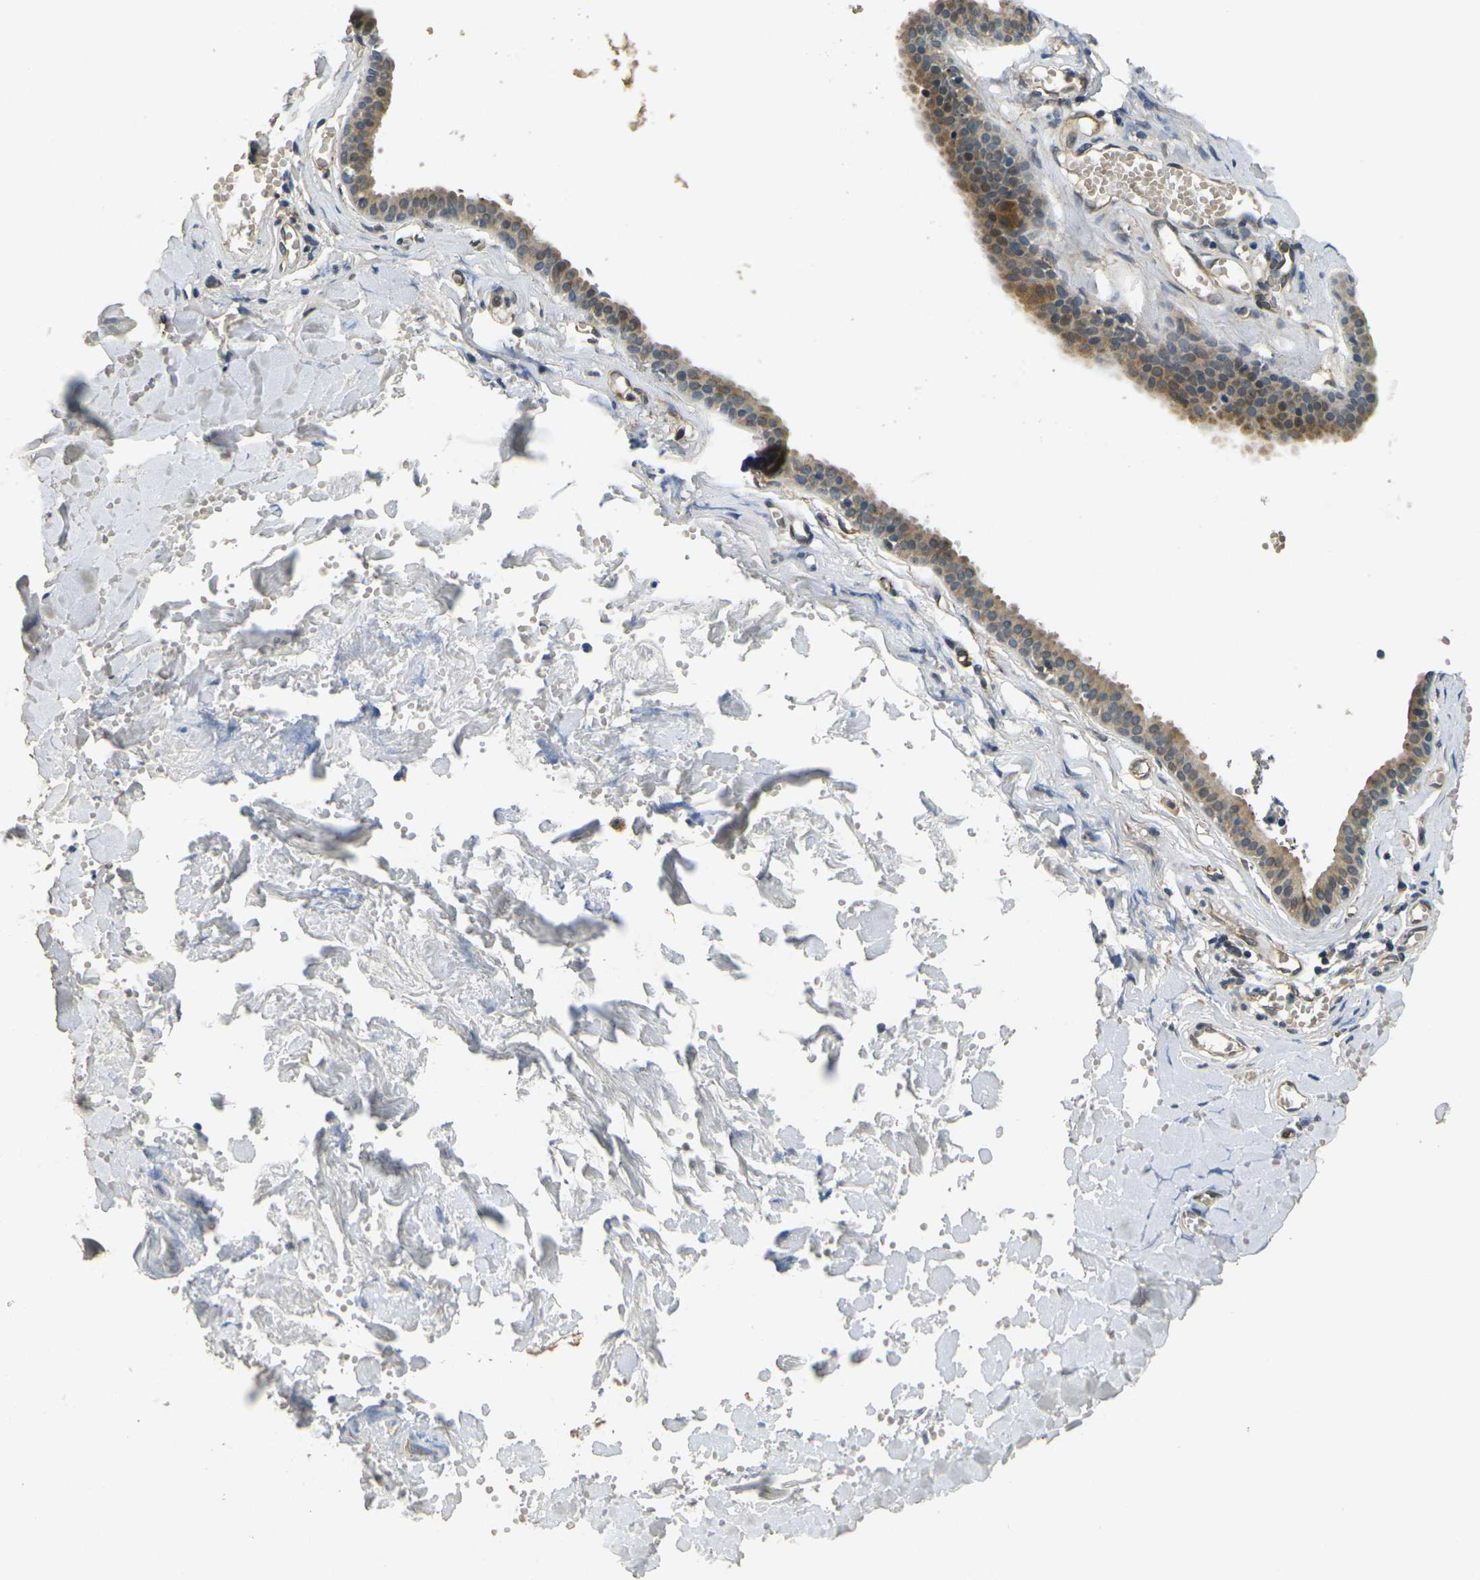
{"staining": {"intensity": "moderate", "quantity": "<25%", "location": "cytoplasmic/membranous"}, "tissue": "salivary gland", "cell_type": "Glandular cells", "image_type": "normal", "snomed": [{"axis": "morphology", "description": "Normal tissue, NOS"}, {"axis": "topography", "description": "Salivary gland"}], "caption": "Salivary gland stained with IHC displays moderate cytoplasmic/membranous expression in approximately <25% of glandular cells. (DAB (3,3'-diaminobenzidine) IHC with brightfield microscopy, high magnification).", "gene": "FUT11", "patient": {"sex": "male", "age": 62}}